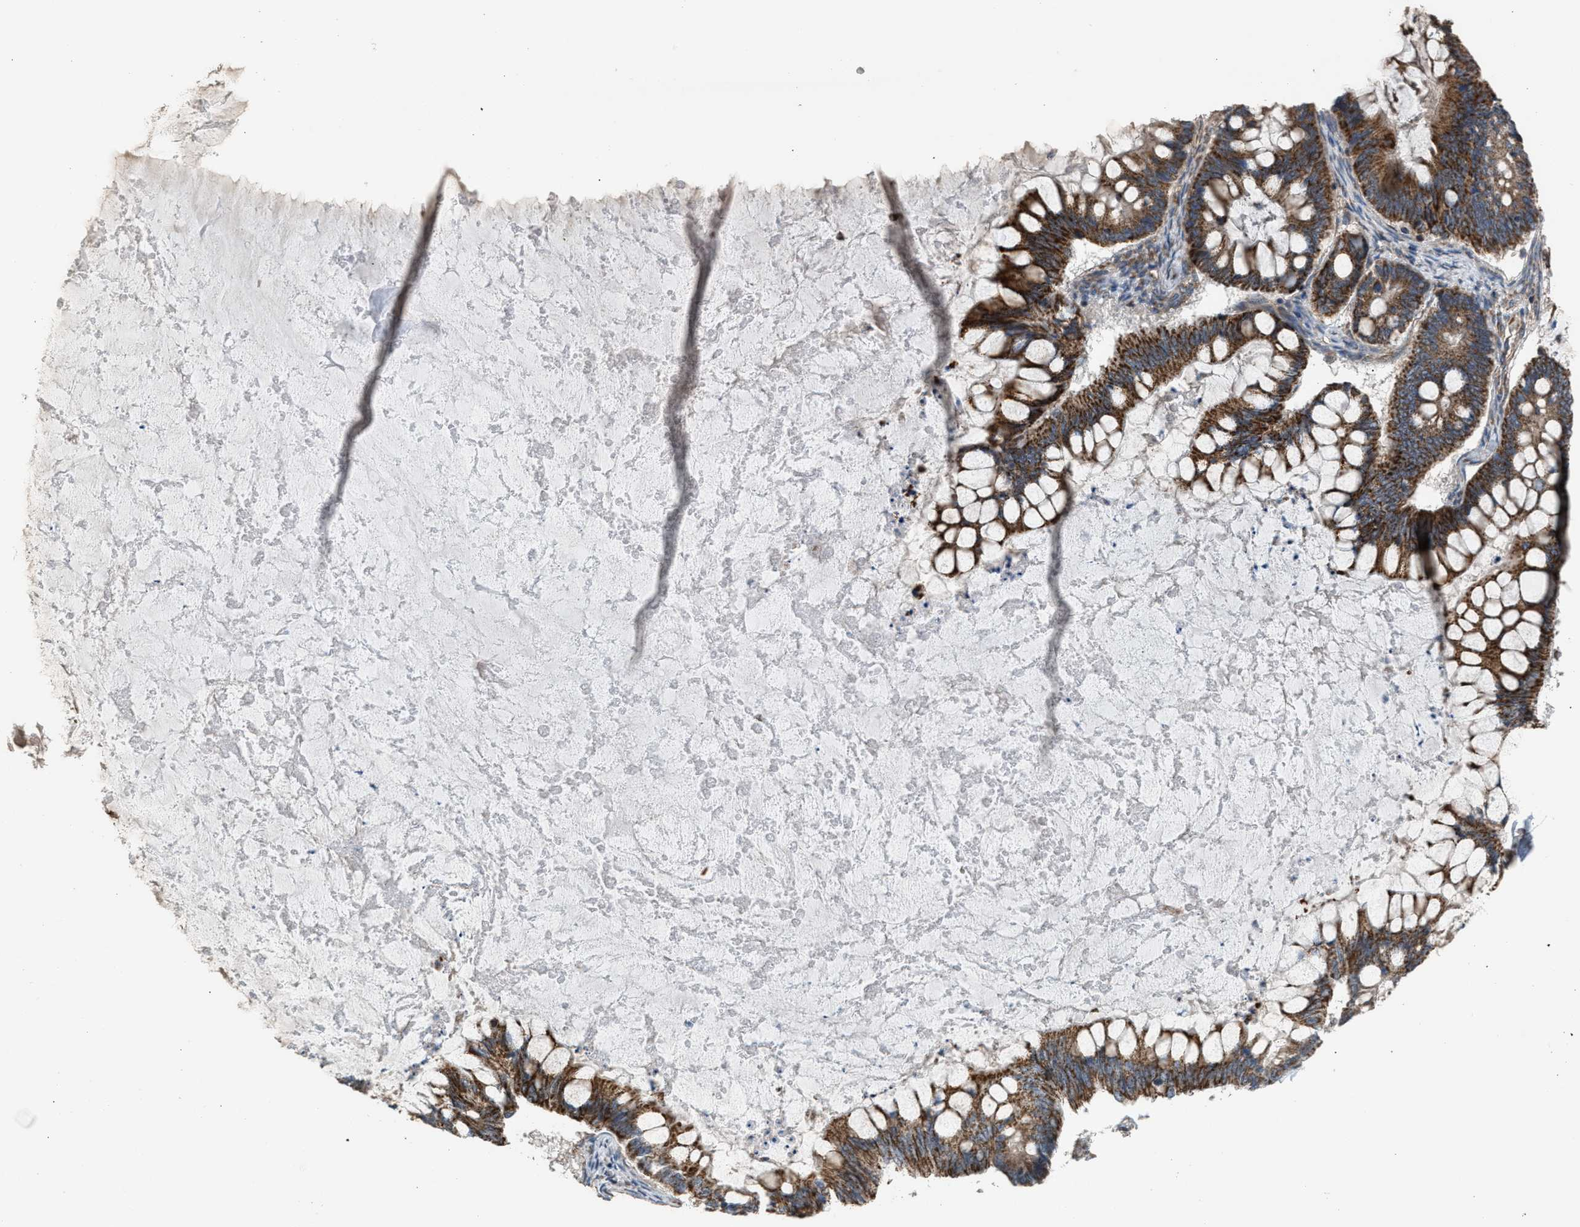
{"staining": {"intensity": "strong", "quantity": ">75%", "location": "cytoplasmic/membranous"}, "tissue": "ovarian cancer", "cell_type": "Tumor cells", "image_type": "cancer", "snomed": [{"axis": "morphology", "description": "Cystadenocarcinoma, mucinous, NOS"}, {"axis": "topography", "description": "Ovary"}], "caption": "Ovarian mucinous cystadenocarcinoma stained with DAB immunohistochemistry demonstrates high levels of strong cytoplasmic/membranous expression in approximately >75% of tumor cells.", "gene": "SLC10A3", "patient": {"sex": "female", "age": 61}}